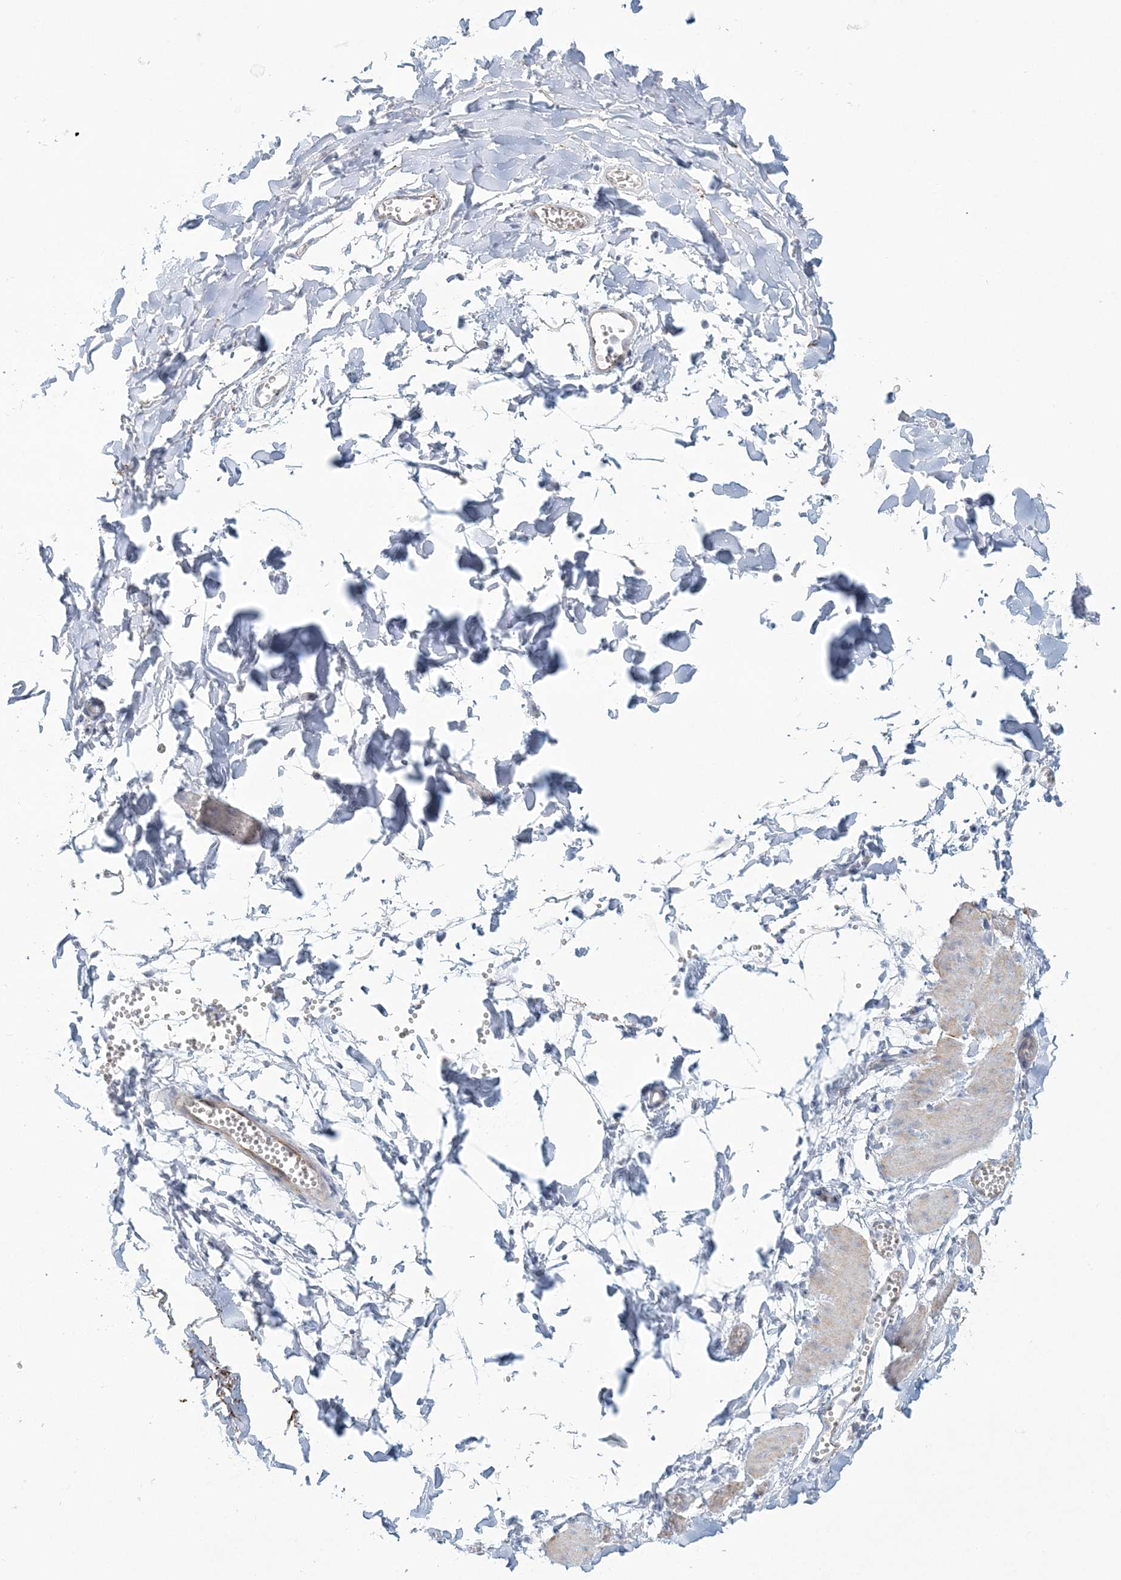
{"staining": {"intensity": "negative", "quantity": "none", "location": "none"}, "tissue": "adipose tissue", "cell_type": "Adipocytes", "image_type": "normal", "snomed": [{"axis": "morphology", "description": "Normal tissue, NOS"}, {"axis": "topography", "description": "Gallbladder"}, {"axis": "topography", "description": "Peripheral nerve tissue"}], "caption": "There is no significant expression in adipocytes of adipose tissue. (Stains: DAB (3,3'-diaminobenzidine) immunohistochemistry with hematoxylin counter stain, Microscopy: brightfield microscopy at high magnification).", "gene": "ENSG00000288637", "patient": {"sex": "male", "age": 38}}